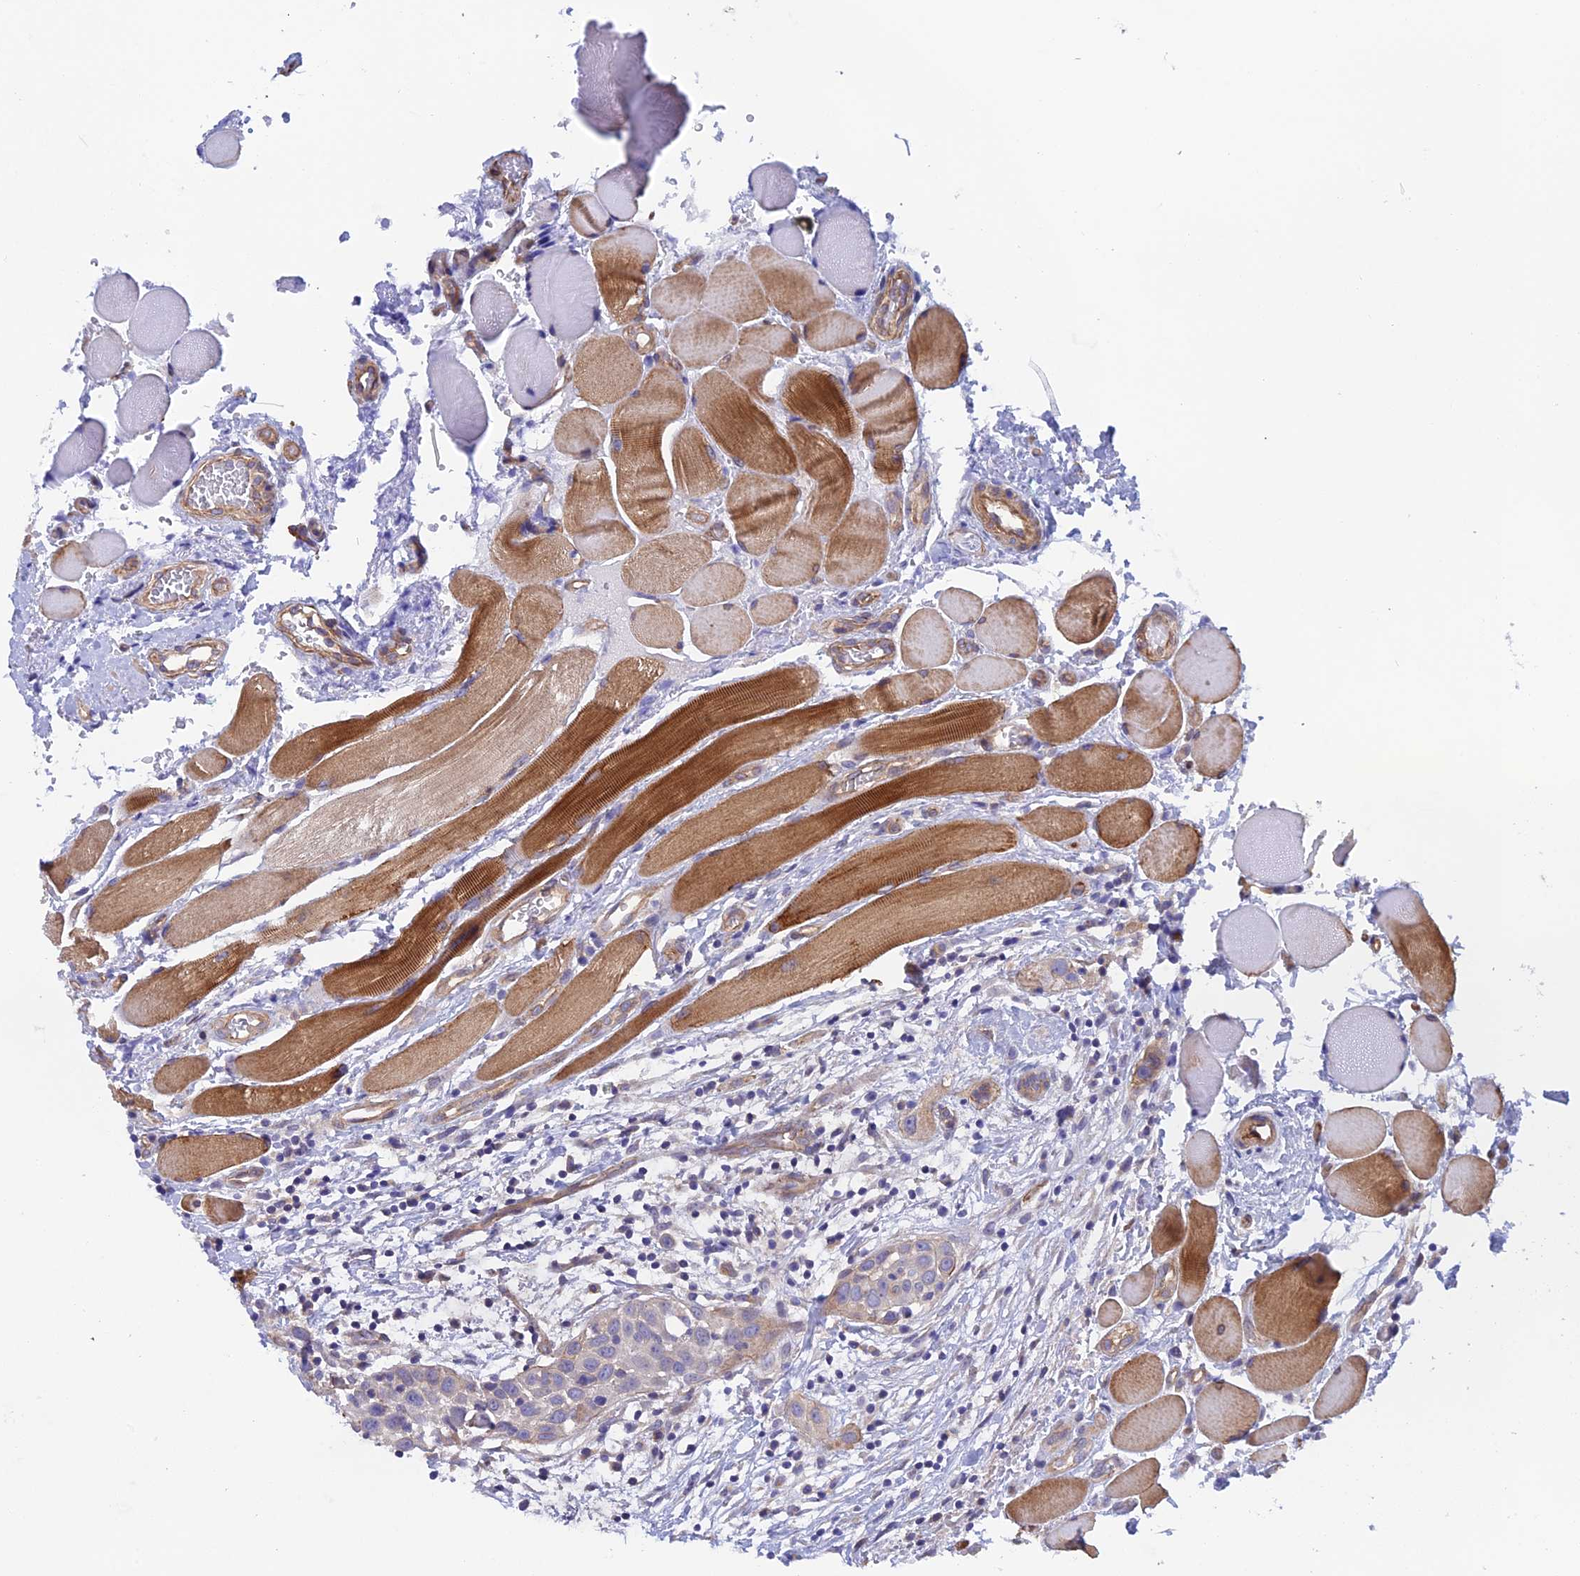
{"staining": {"intensity": "weak", "quantity": "<25%", "location": "cytoplasmic/membranous"}, "tissue": "head and neck cancer", "cell_type": "Tumor cells", "image_type": "cancer", "snomed": [{"axis": "morphology", "description": "Squamous cell carcinoma, NOS"}, {"axis": "topography", "description": "Oral tissue"}, {"axis": "topography", "description": "Head-Neck"}], "caption": "This is a image of immunohistochemistry (IHC) staining of head and neck cancer, which shows no positivity in tumor cells.", "gene": "FZR1", "patient": {"sex": "female", "age": 50}}